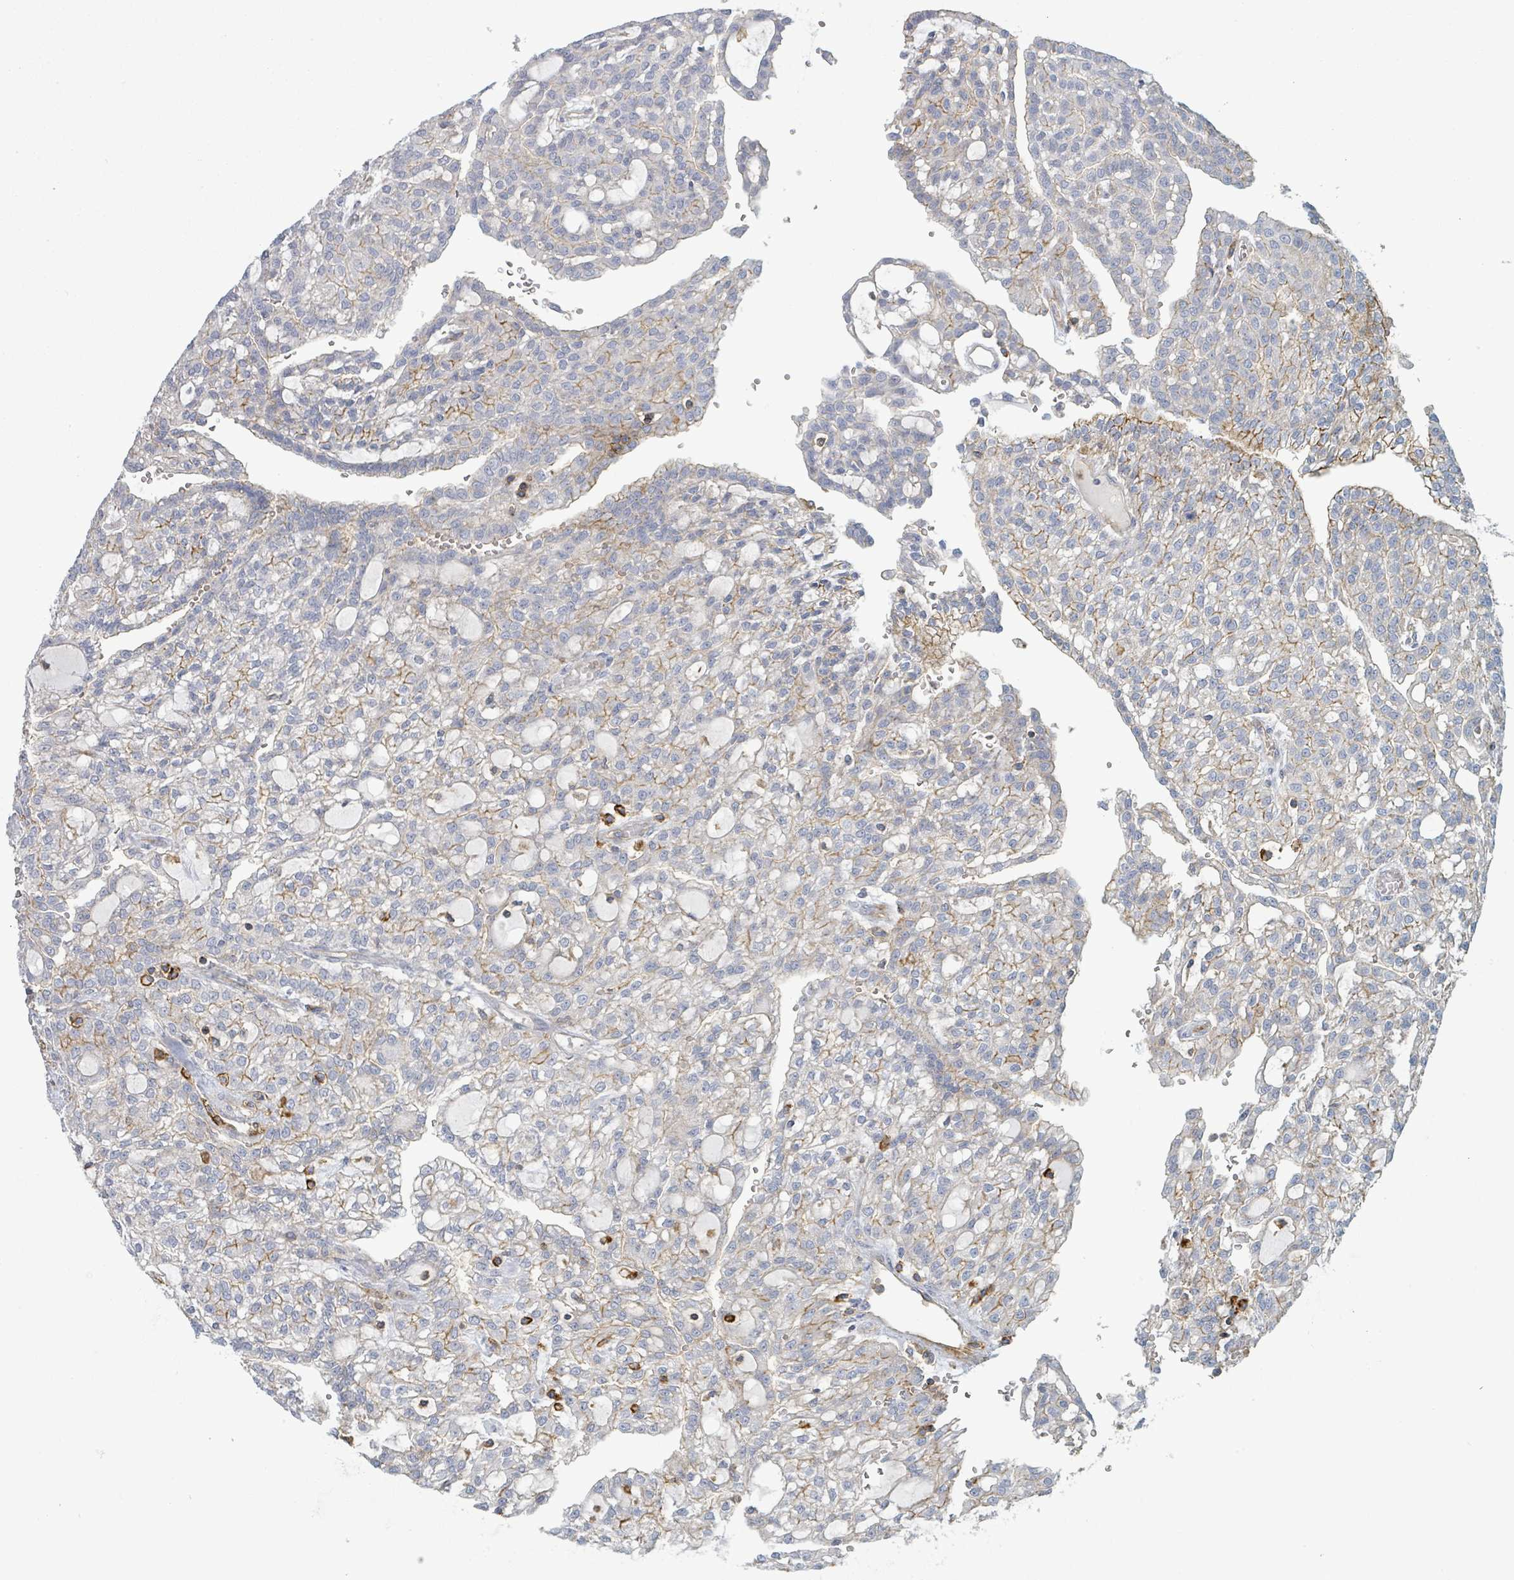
{"staining": {"intensity": "weak", "quantity": "25%-75%", "location": "cytoplasmic/membranous"}, "tissue": "renal cancer", "cell_type": "Tumor cells", "image_type": "cancer", "snomed": [{"axis": "morphology", "description": "Adenocarcinoma, NOS"}, {"axis": "topography", "description": "Kidney"}], "caption": "Immunohistochemistry image of renal adenocarcinoma stained for a protein (brown), which shows low levels of weak cytoplasmic/membranous positivity in approximately 25%-75% of tumor cells.", "gene": "TNFRSF14", "patient": {"sex": "male", "age": 63}}